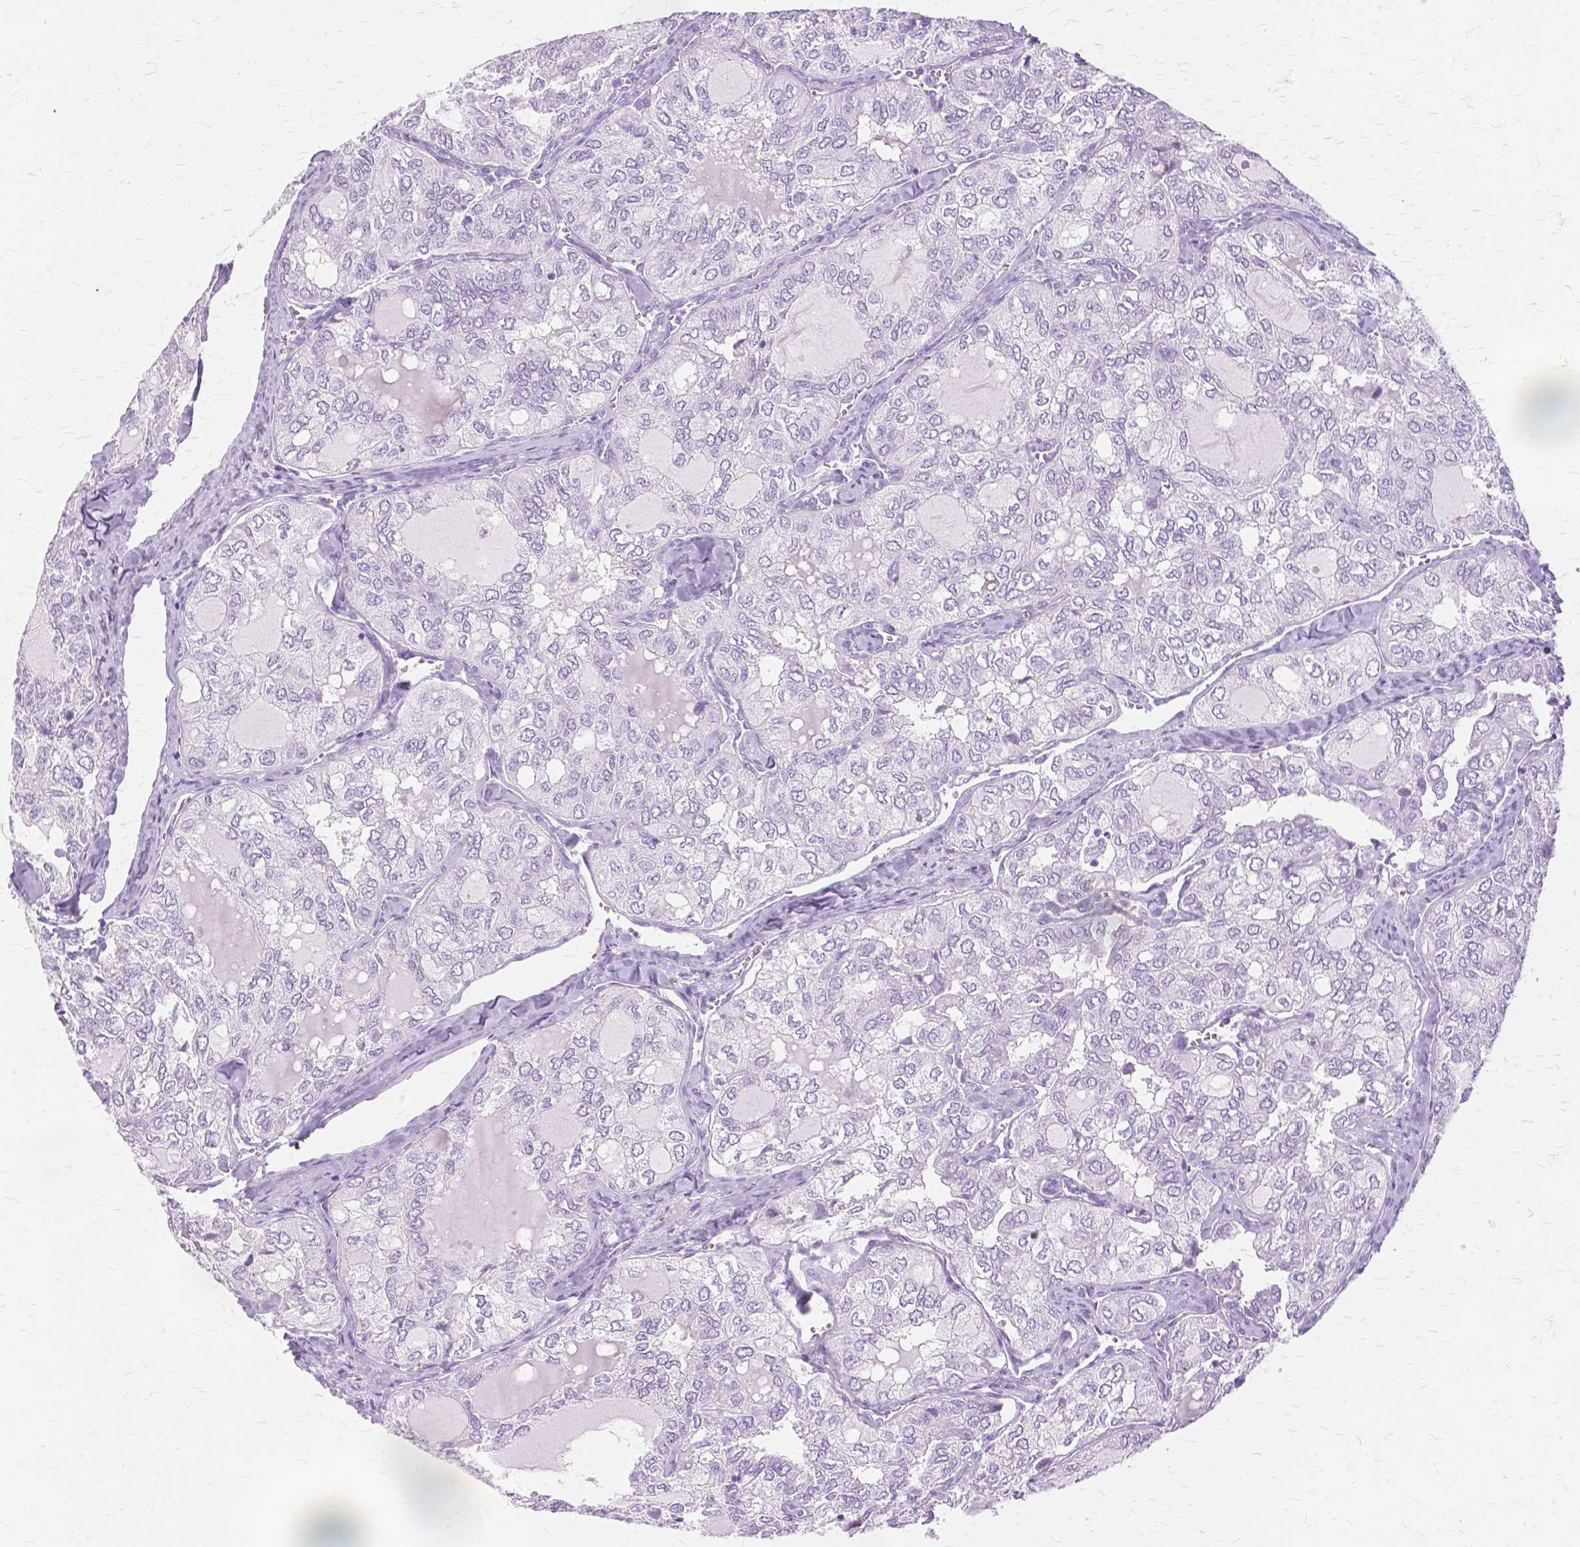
{"staining": {"intensity": "negative", "quantity": "none", "location": "none"}, "tissue": "thyroid cancer", "cell_type": "Tumor cells", "image_type": "cancer", "snomed": [{"axis": "morphology", "description": "Follicular adenoma carcinoma, NOS"}, {"axis": "topography", "description": "Thyroid gland"}], "caption": "Immunohistochemistry histopathology image of neoplastic tissue: human thyroid cancer stained with DAB (3,3'-diaminobenzidine) exhibits no significant protein staining in tumor cells. (DAB (3,3'-diaminobenzidine) immunohistochemistry with hematoxylin counter stain).", "gene": "TGM1", "patient": {"sex": "male", "age": 75}}